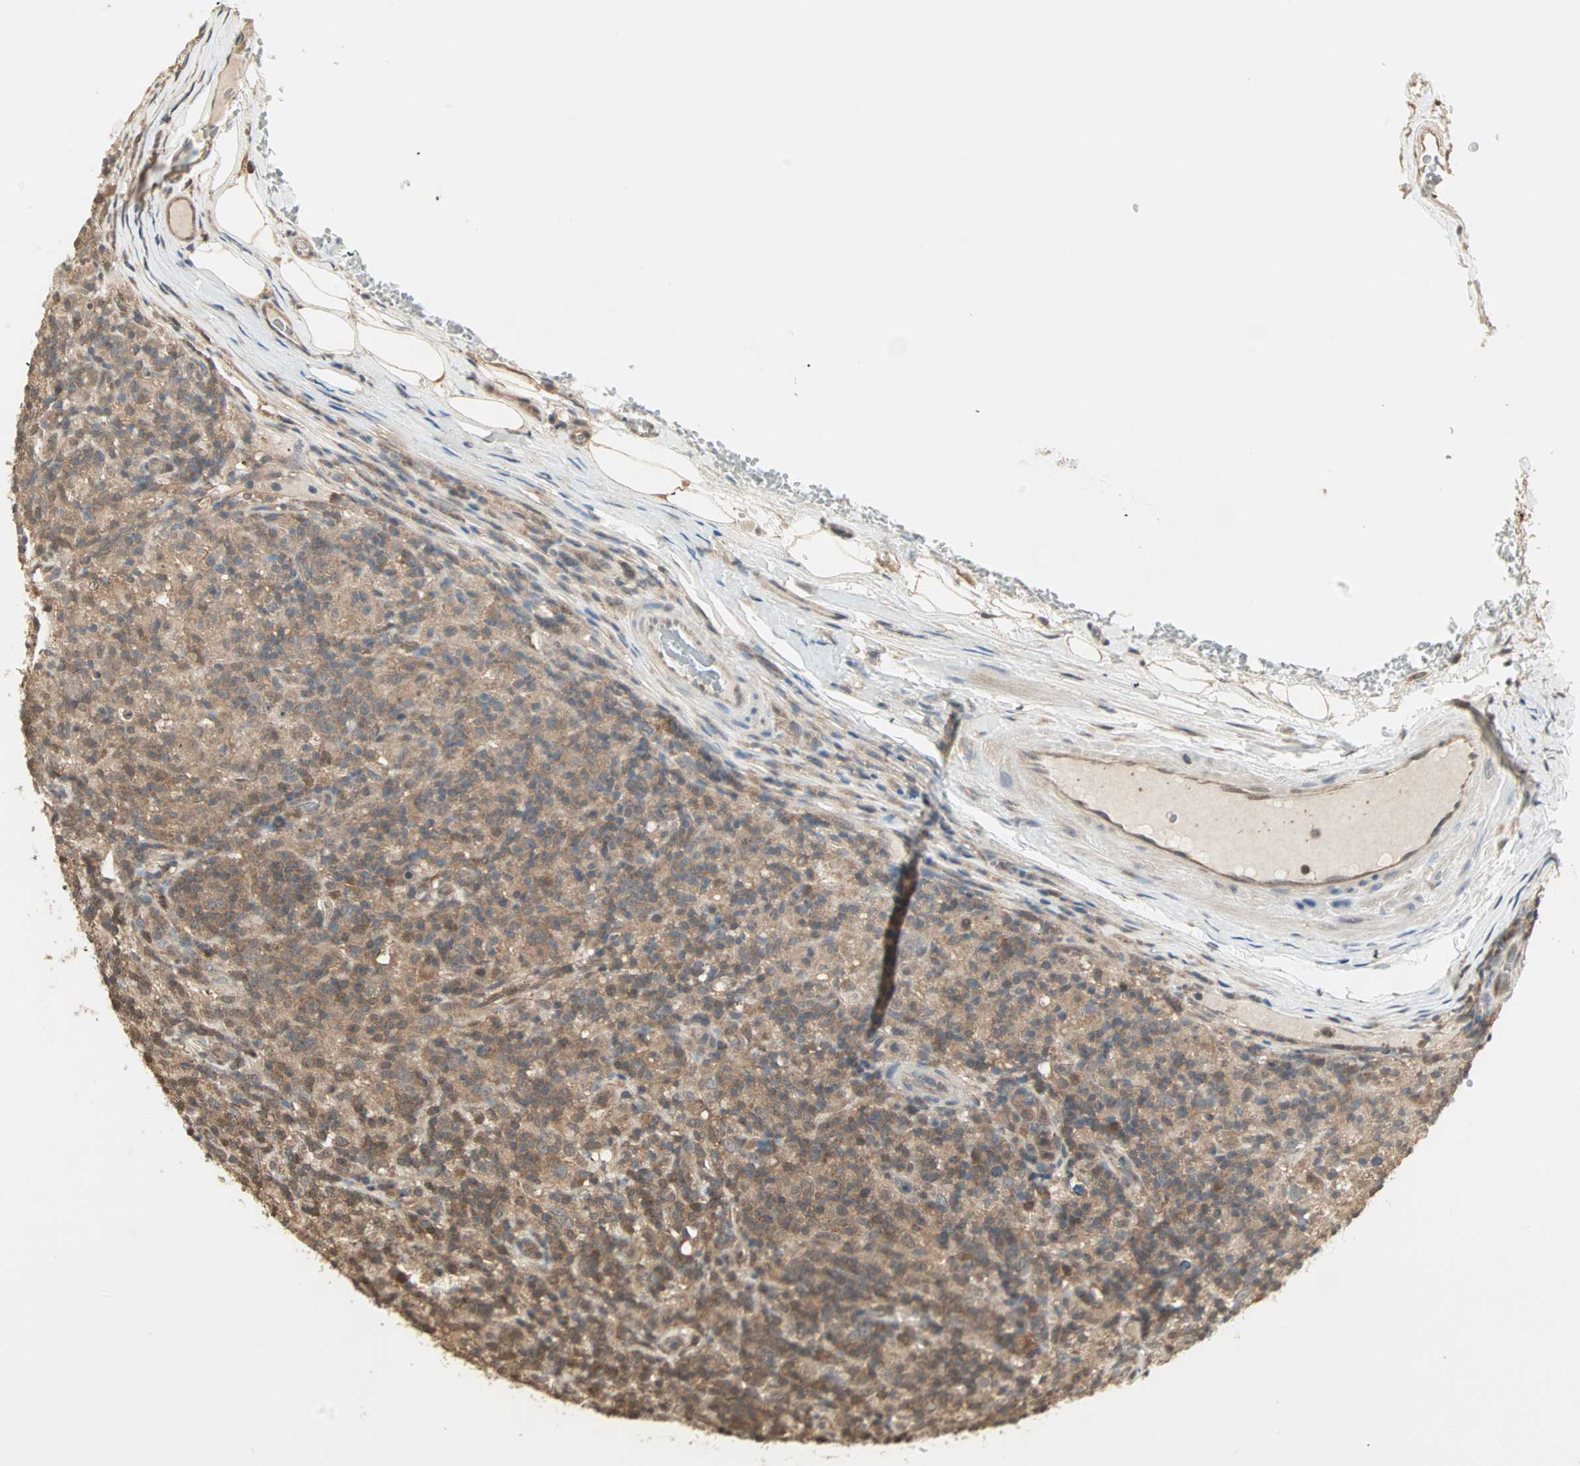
{"staining": {"intensity": "moderate", "quantity": ">75%", "location": "cytoplasmic/membranous"}, "tissue": "lymphoma", "cell_type": "Tumor cells", "image_type": "cancer", "snomed": [{"axis": "morphology", "description": "Hodgkin's disease, NOS"}, {"axis": "topography", "description": "Lymph node"}], "caption": "Human lymphoma stained for a protein (brown) reveals moderate cytoplasmic/membranous positive staining in approximately >75% of tumor cells.", "gene": "DRG2", "patient": {"sex": "male", "age": 70}}